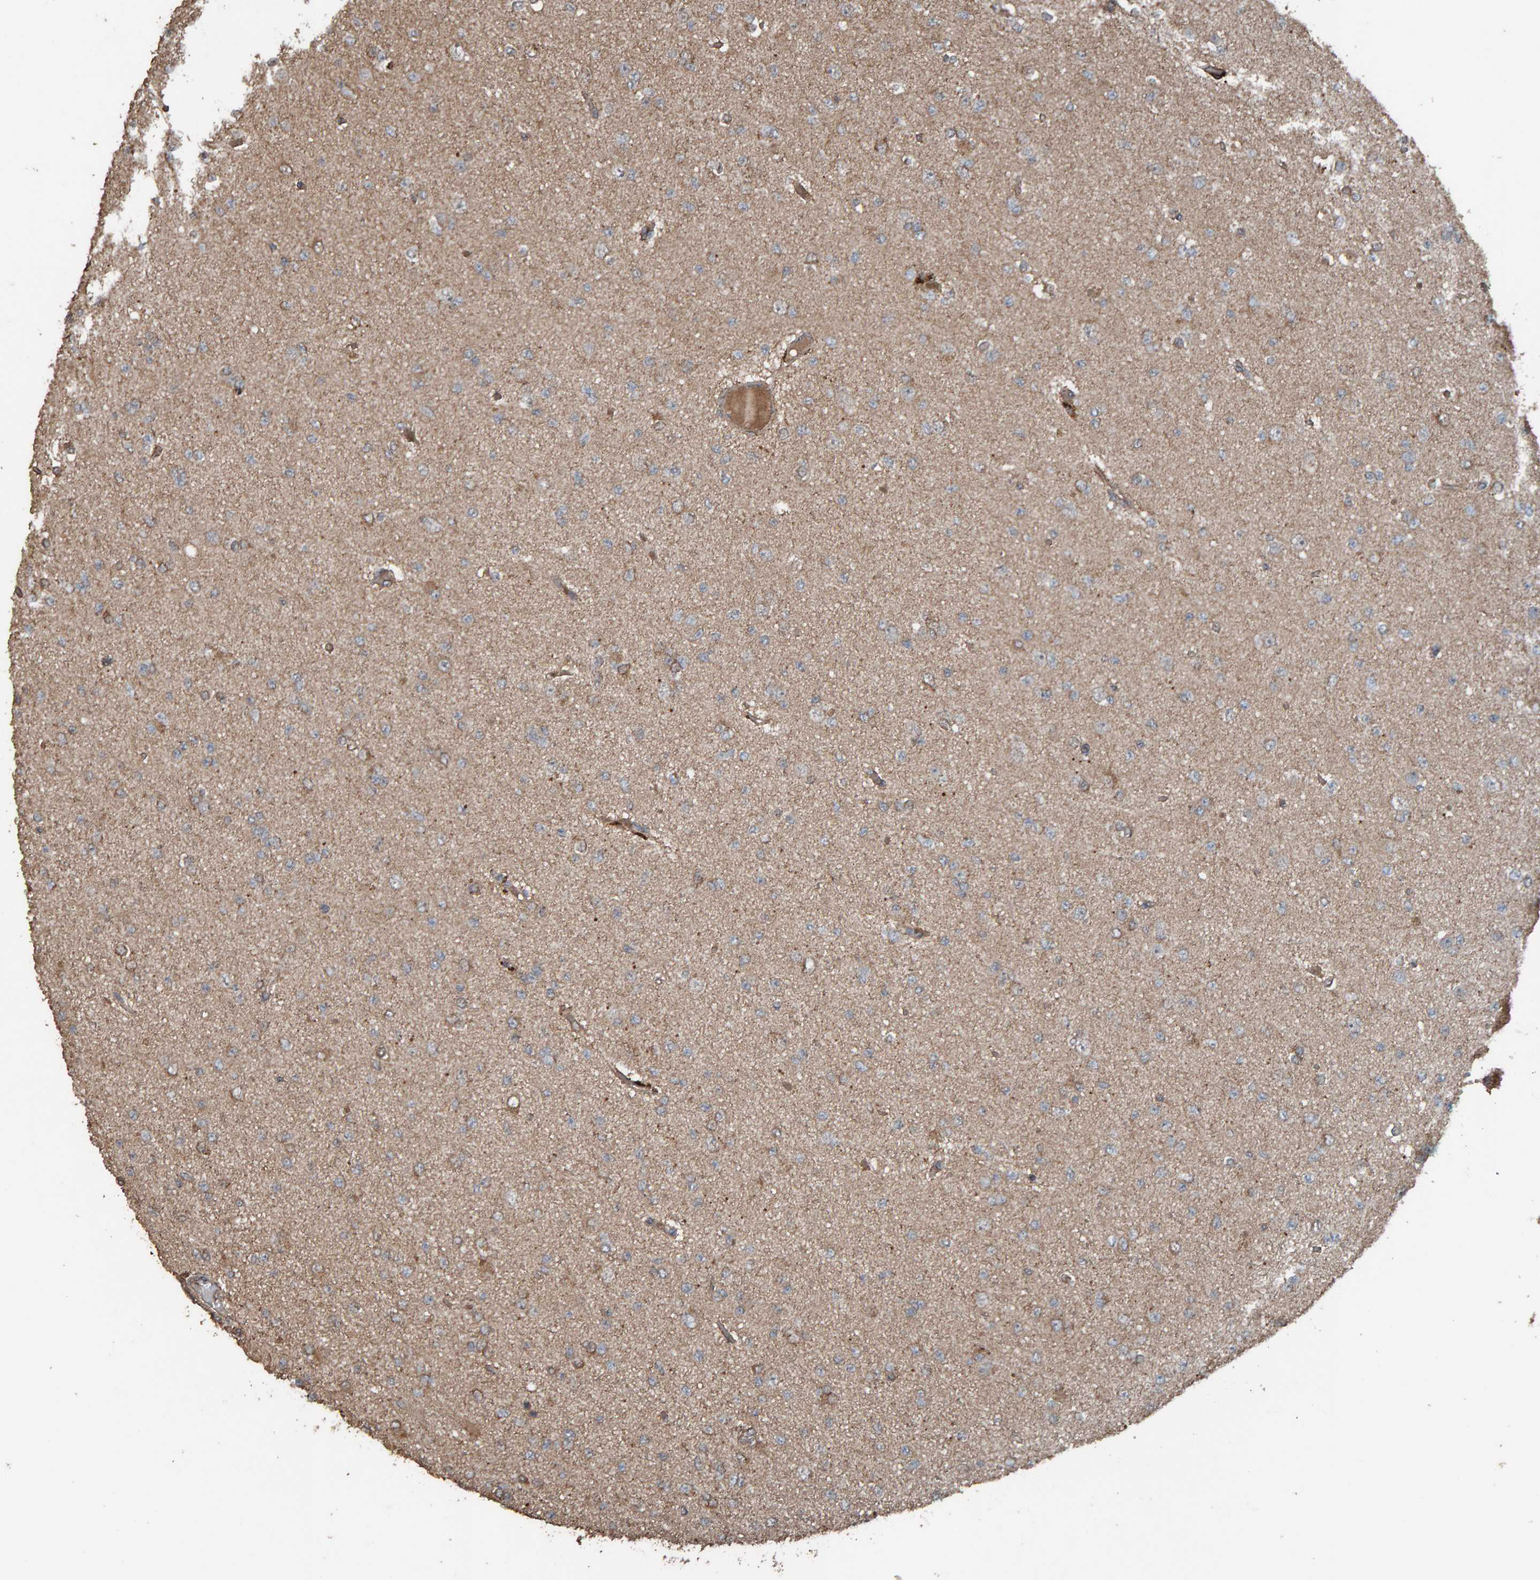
{"staining": {"intensity": "weak", "quantity": ">75%", "location": "cytoplasmic/membranous"}, "tissue": "glioma", "cell_type": "Tumor cells", "image_type": "cancer", "snomed": [{"axis": "morphology", "description": "Glioma, malignant, Low grade"}, {"axis": "topography", "description": "Brain"}], "caption": "High-power microscopy captured an immunohistochemistry micrograph of malignant glioma (low-grade), revealing weak cytoplasmic/membranous staining in about >75% of tumor cells.", "gene": "DUS1L", "patient": {"sex": "female", "age": 22}}